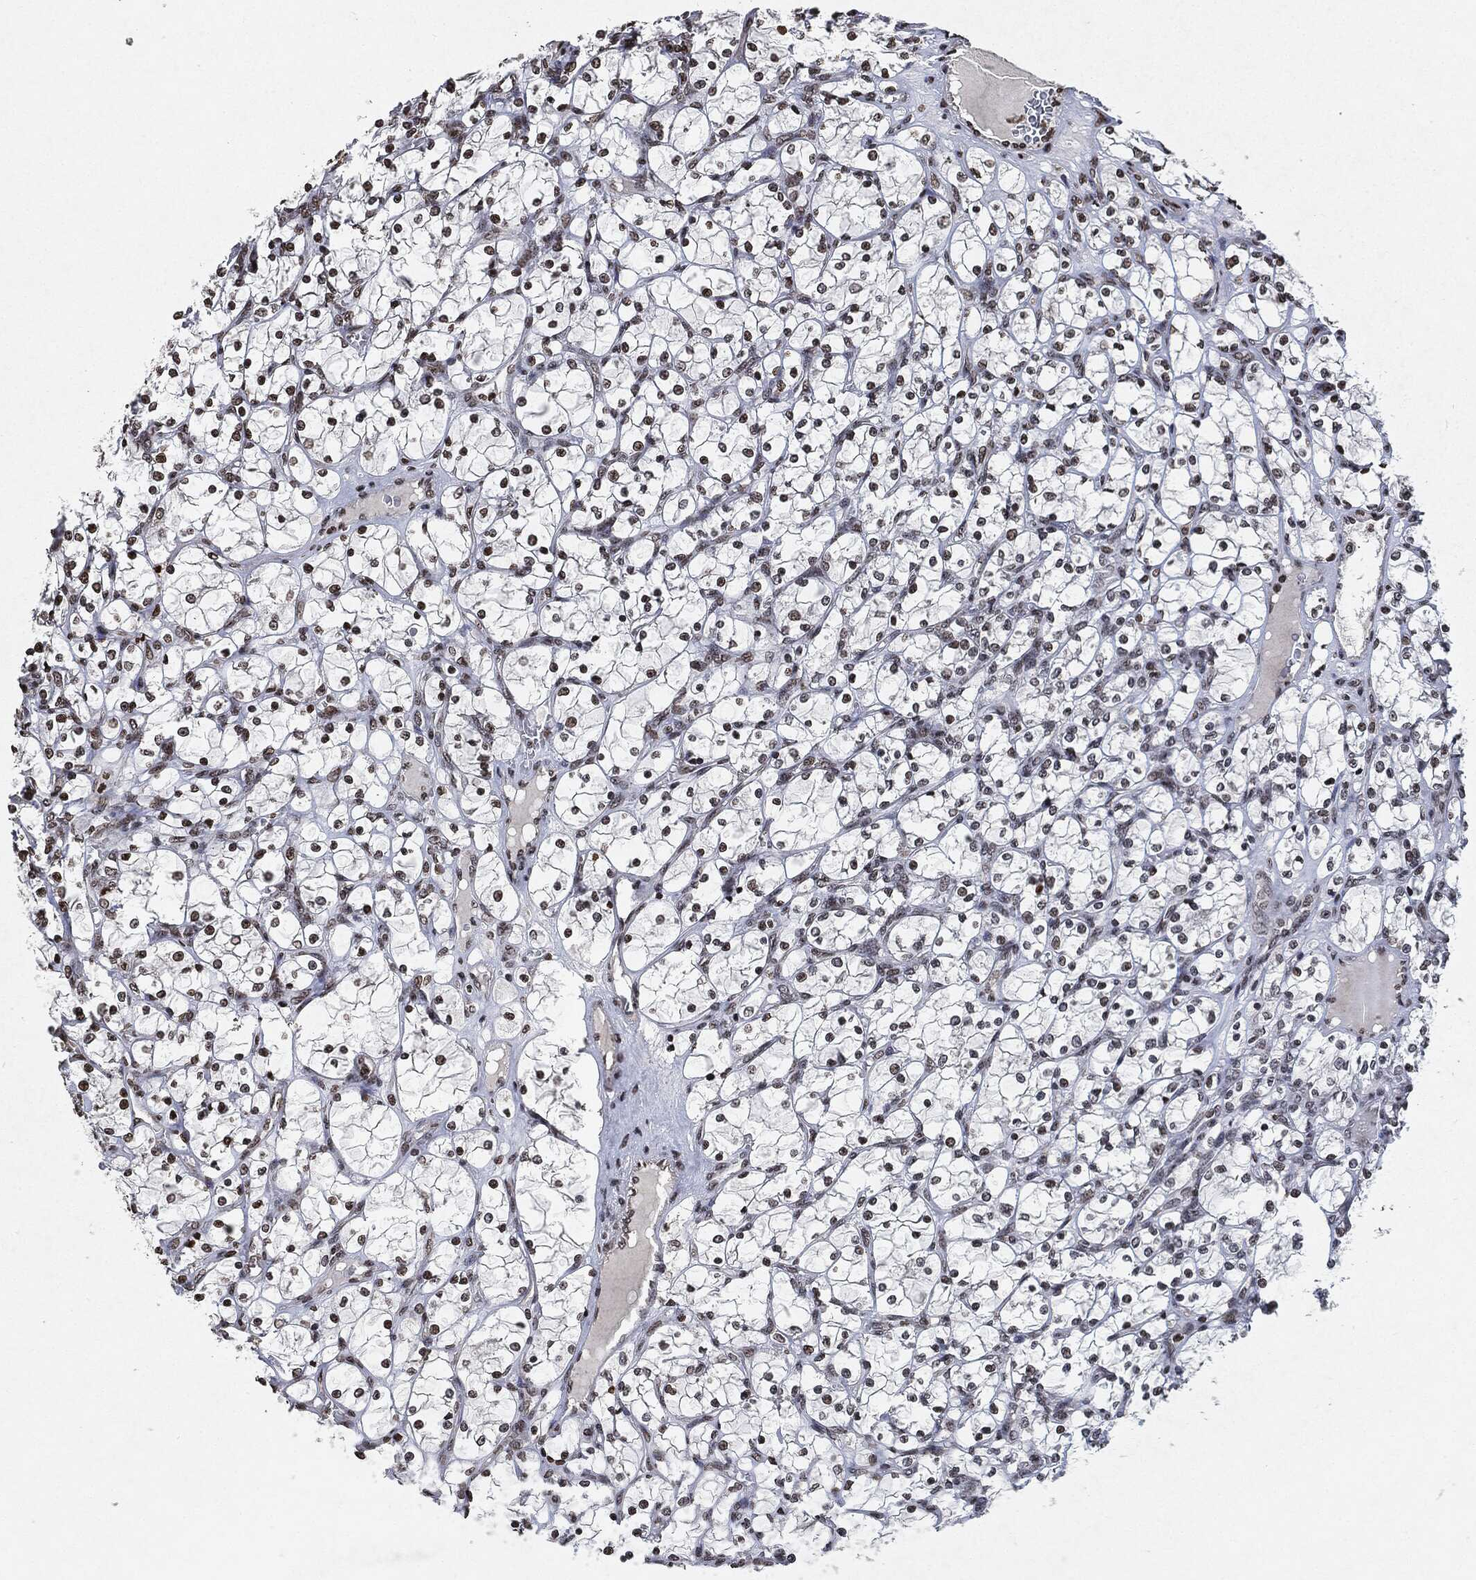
{"staining": {"intensity": "moderate", "quantity": "25%-75%", "location": "nuclear"}, "tissue": "renal cancer", "cell_type": "Tumor cells", "image_type": "cancer", "snomed": [{"axis": "morphology", "description": "Adenocarcinoma, NOS"}, {"axis": "topography", "description": "Kidney"}], "caption": "Renal cancer stained for a protein demonstrates moderate nuclear positivity in tumor cells.", "gene": "JUN", "patient": {"sex": "female", "age": 69}}